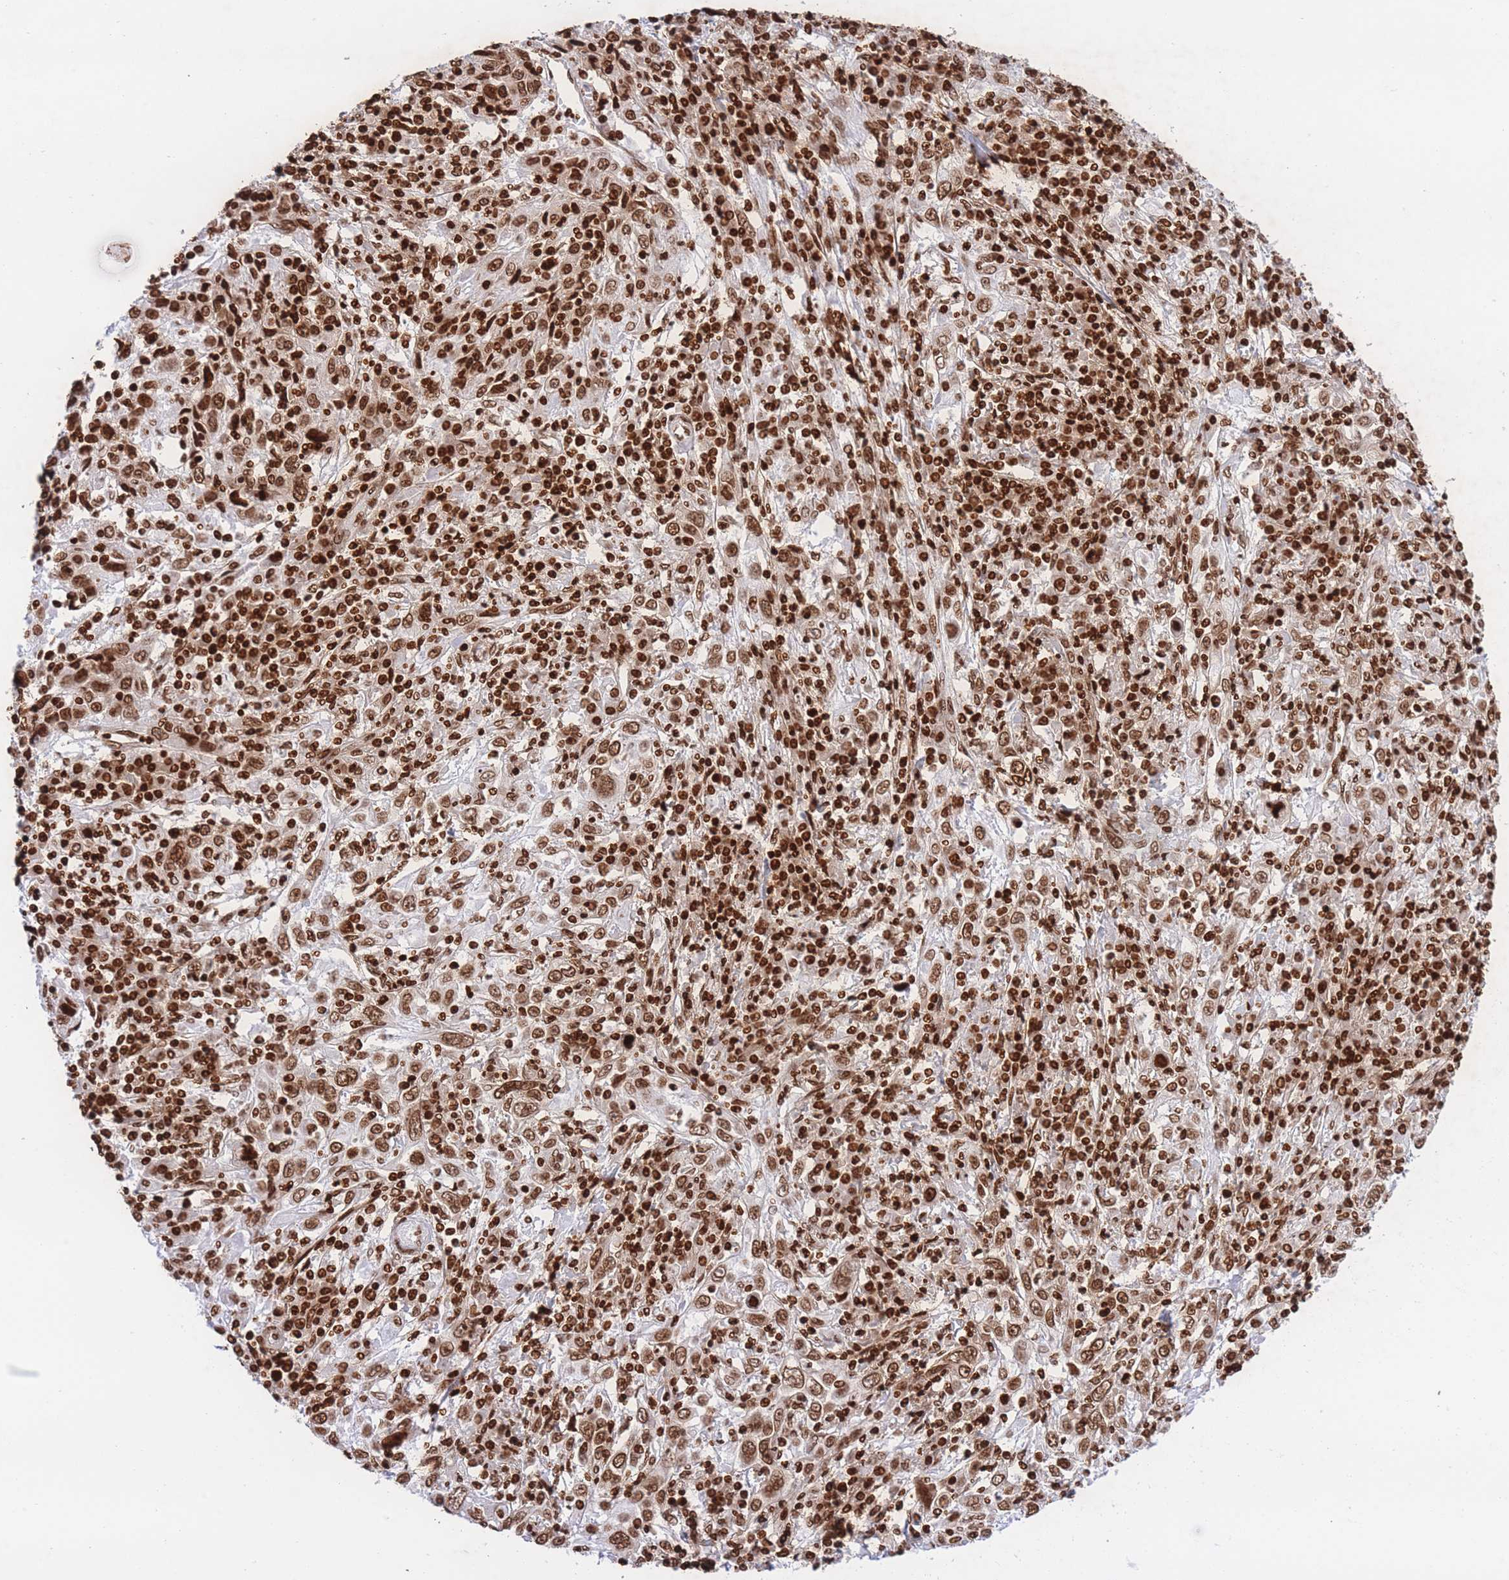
{"staining": {"intensity": "moderate", "quantity": ">75%", "location": "nuclear"}, "tissue": "cervical cancer", "cell_type": "Tumor cells", "image_type": "cancer", "snomed": [{"axis": "morphology", "description": "Squamous cell carcinoma, NOS"}, {"axis": "topography", "description": "Cervix"}], "caption": "Immunohistochemical staining of squamous cell carcinoma (cervical) shows medium levels of moderate nuclear protein positivity in about >75% of tumor cells. The protein is shown in brown color, while the nuclei are stained blue.", "gene": "H2BC11", "patient": {"sex": "female", "age": 46}}